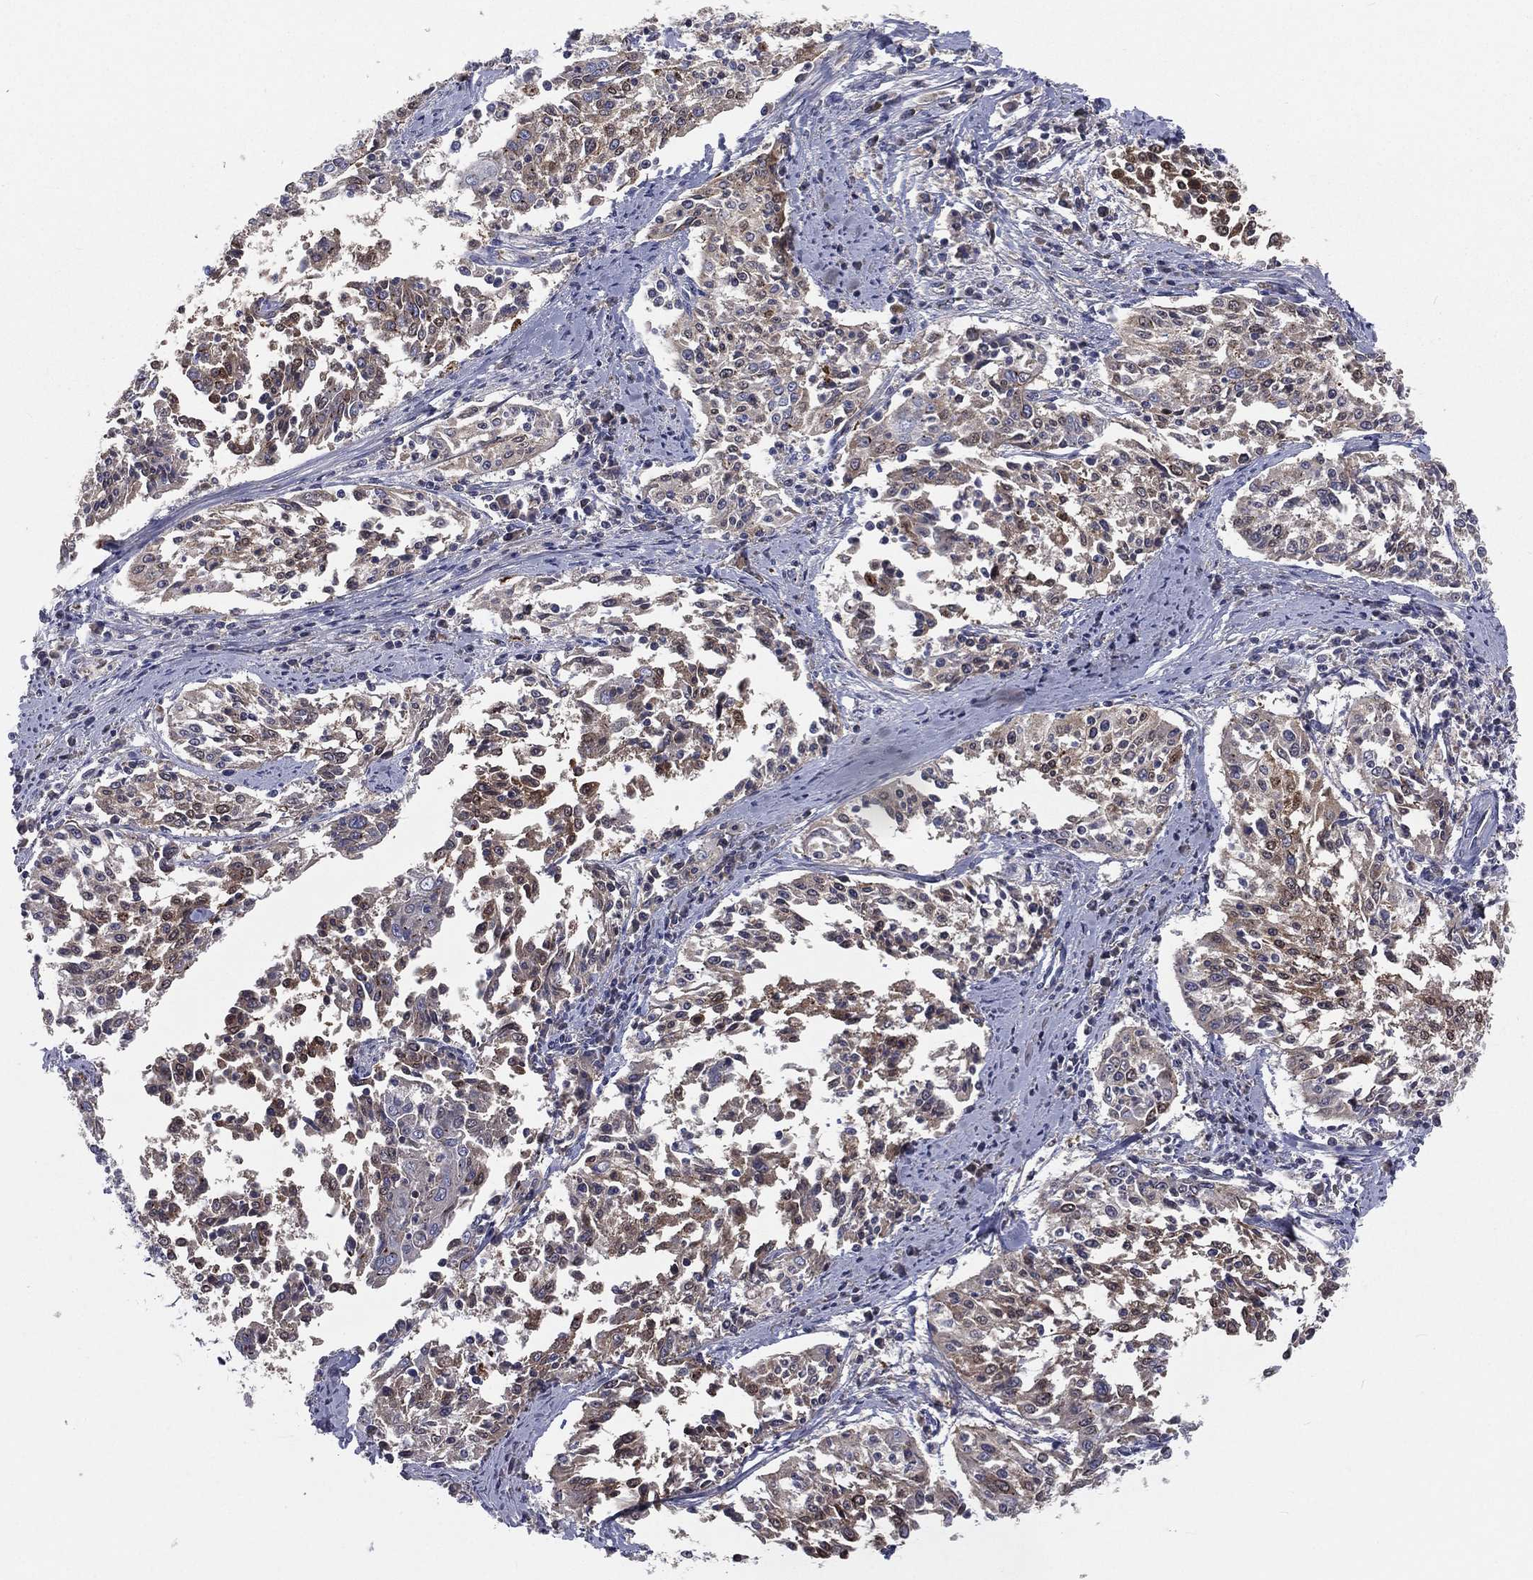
{"staining": {"intensity": "moderate", "quantity": ">75%", "location": "cytoplasmic/membranous"}, "tissue": "cervical cancer", "cell_type": "Tumor cells", "image_type": "cancer", "snomed": [{"axis": "morphology", "description": "Squamous cell carcinoma, NOS"}, {"axis": "topography", "description": "Cervix"}], "caption": "Protein staining exhibits moderate cytoplasmic/membranous positivity in approximately >75% of tumor cells in cervical squamous cell carcinoma. The staining is performed using DAB brown chromogen to label protein expression. The nuclei are counter-stained blue using hematoxylin.", "gene": "CROCC", "patient": {"sex": "female", "age": 41}}